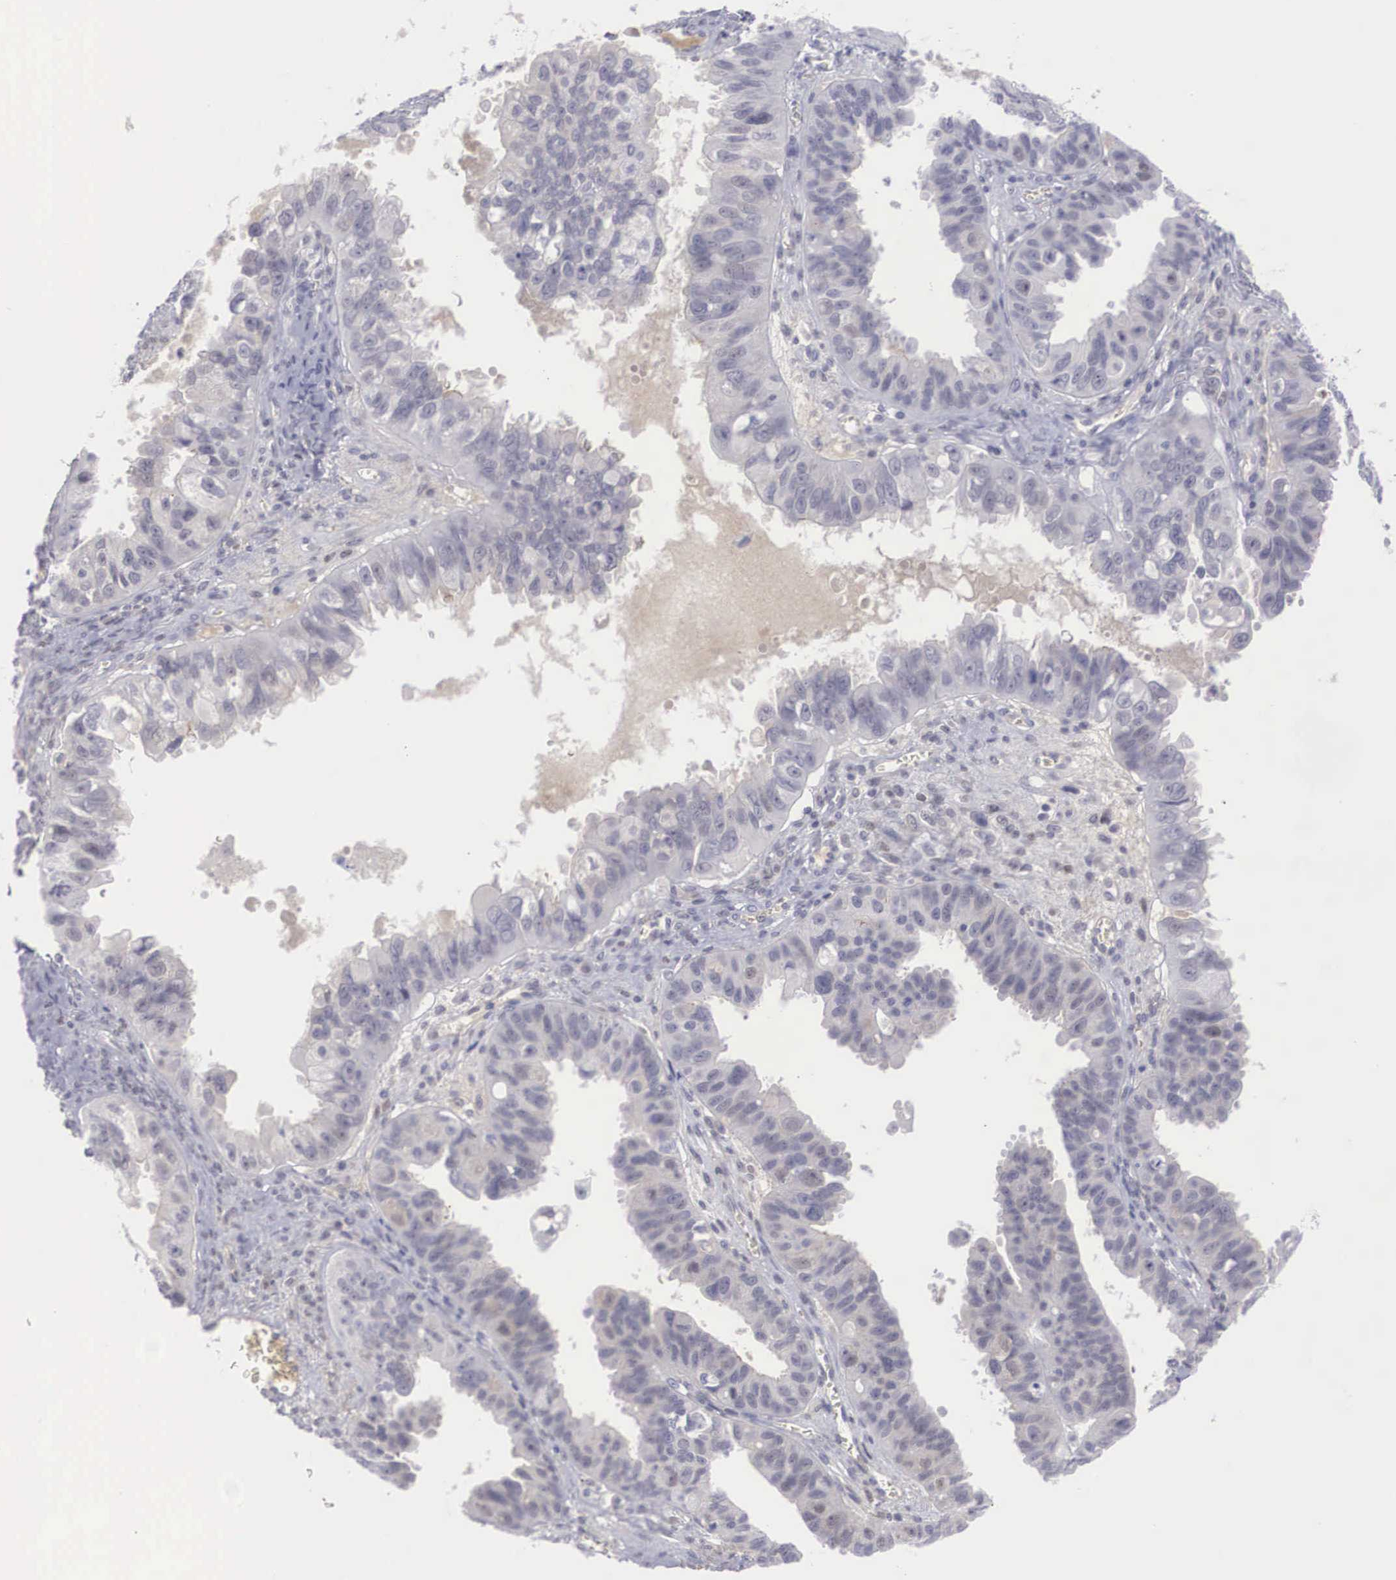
{"staining": {"intensity": "weak", "quantity": "<25%", "location": "cytoplasmic/membranous"}, "tissue": "ovarian cancer", "cell_type": "Tumor cells", "image_type": "cancer", "snomed": [{"axis": "morphology", "description": "Carcinoma, endometroid"}, {"axis": "topography", "description": "Ovary"}], "caption": "Tumor cells are negative for brown protein staining in endometroid carcinoma (ovarian).", "gene": "RBPJ", "patient": {"sex": "female", "age": 85}}